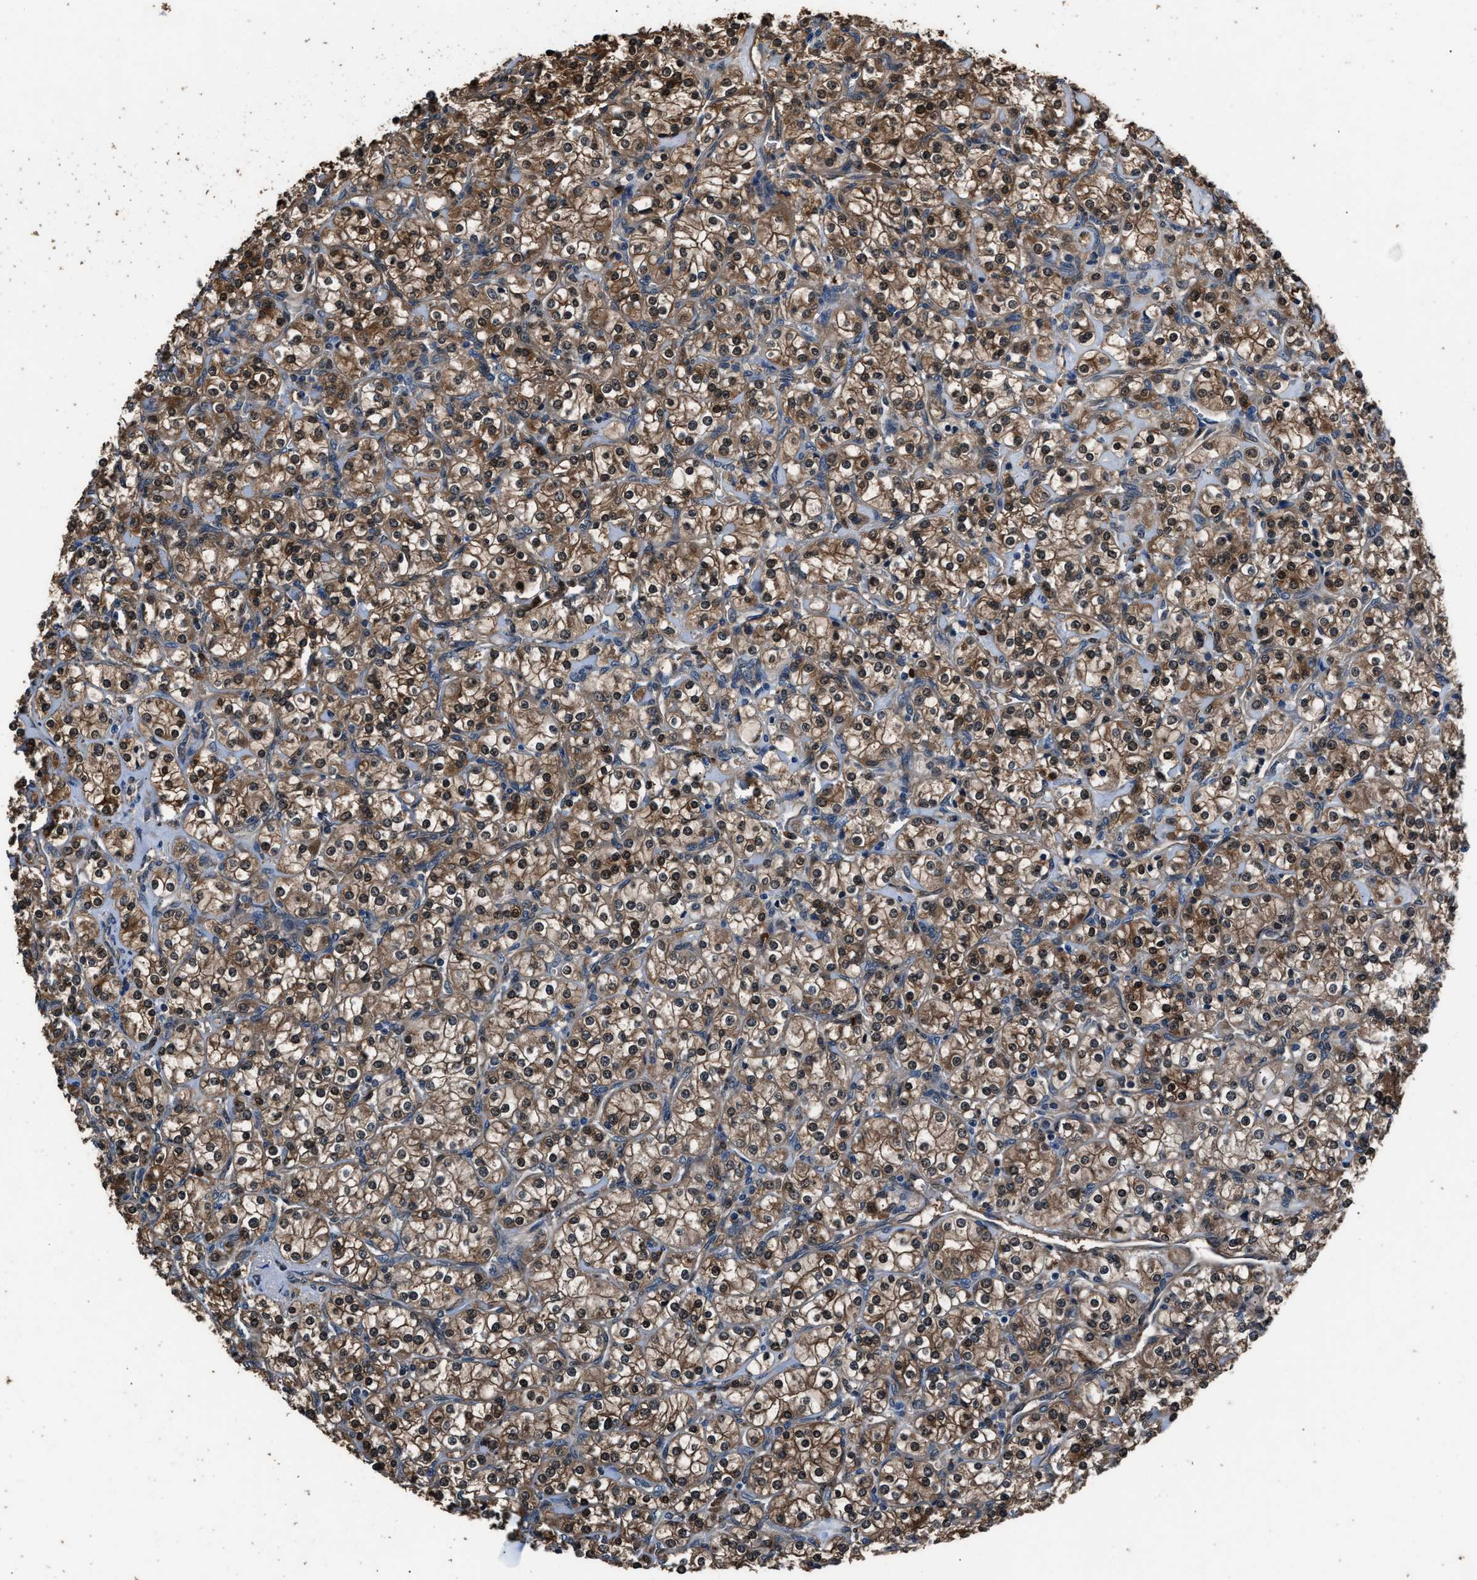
{"staining": {"intensity": "moderate", "quantity": ">75%", "location": "cytoplasmic/membranous,nuclear"}, "tissue": "renal cancer", "cell_type": "Tumor cells", "image_type": "cancer", "snomed": [{"axis": "morphology", "description": "Adenocarcinoma, NOS"}, {"axis": "topography", "description": "Kidney"}], "caption": "Immunohistochemistry (IHC) micrograph of neoplastic tissue: adenocarcinoma (renal) stained using immunohistochemistry shows medium levels of moderate protein expression localized specifically in the cytoplasmic/membranous and nuclear of tumor cells, appearing as a cytoplasmic/membranous and nuclear brown color.", "gene": "GSTP1", "patient": {"sex": "male", "age": 77}}